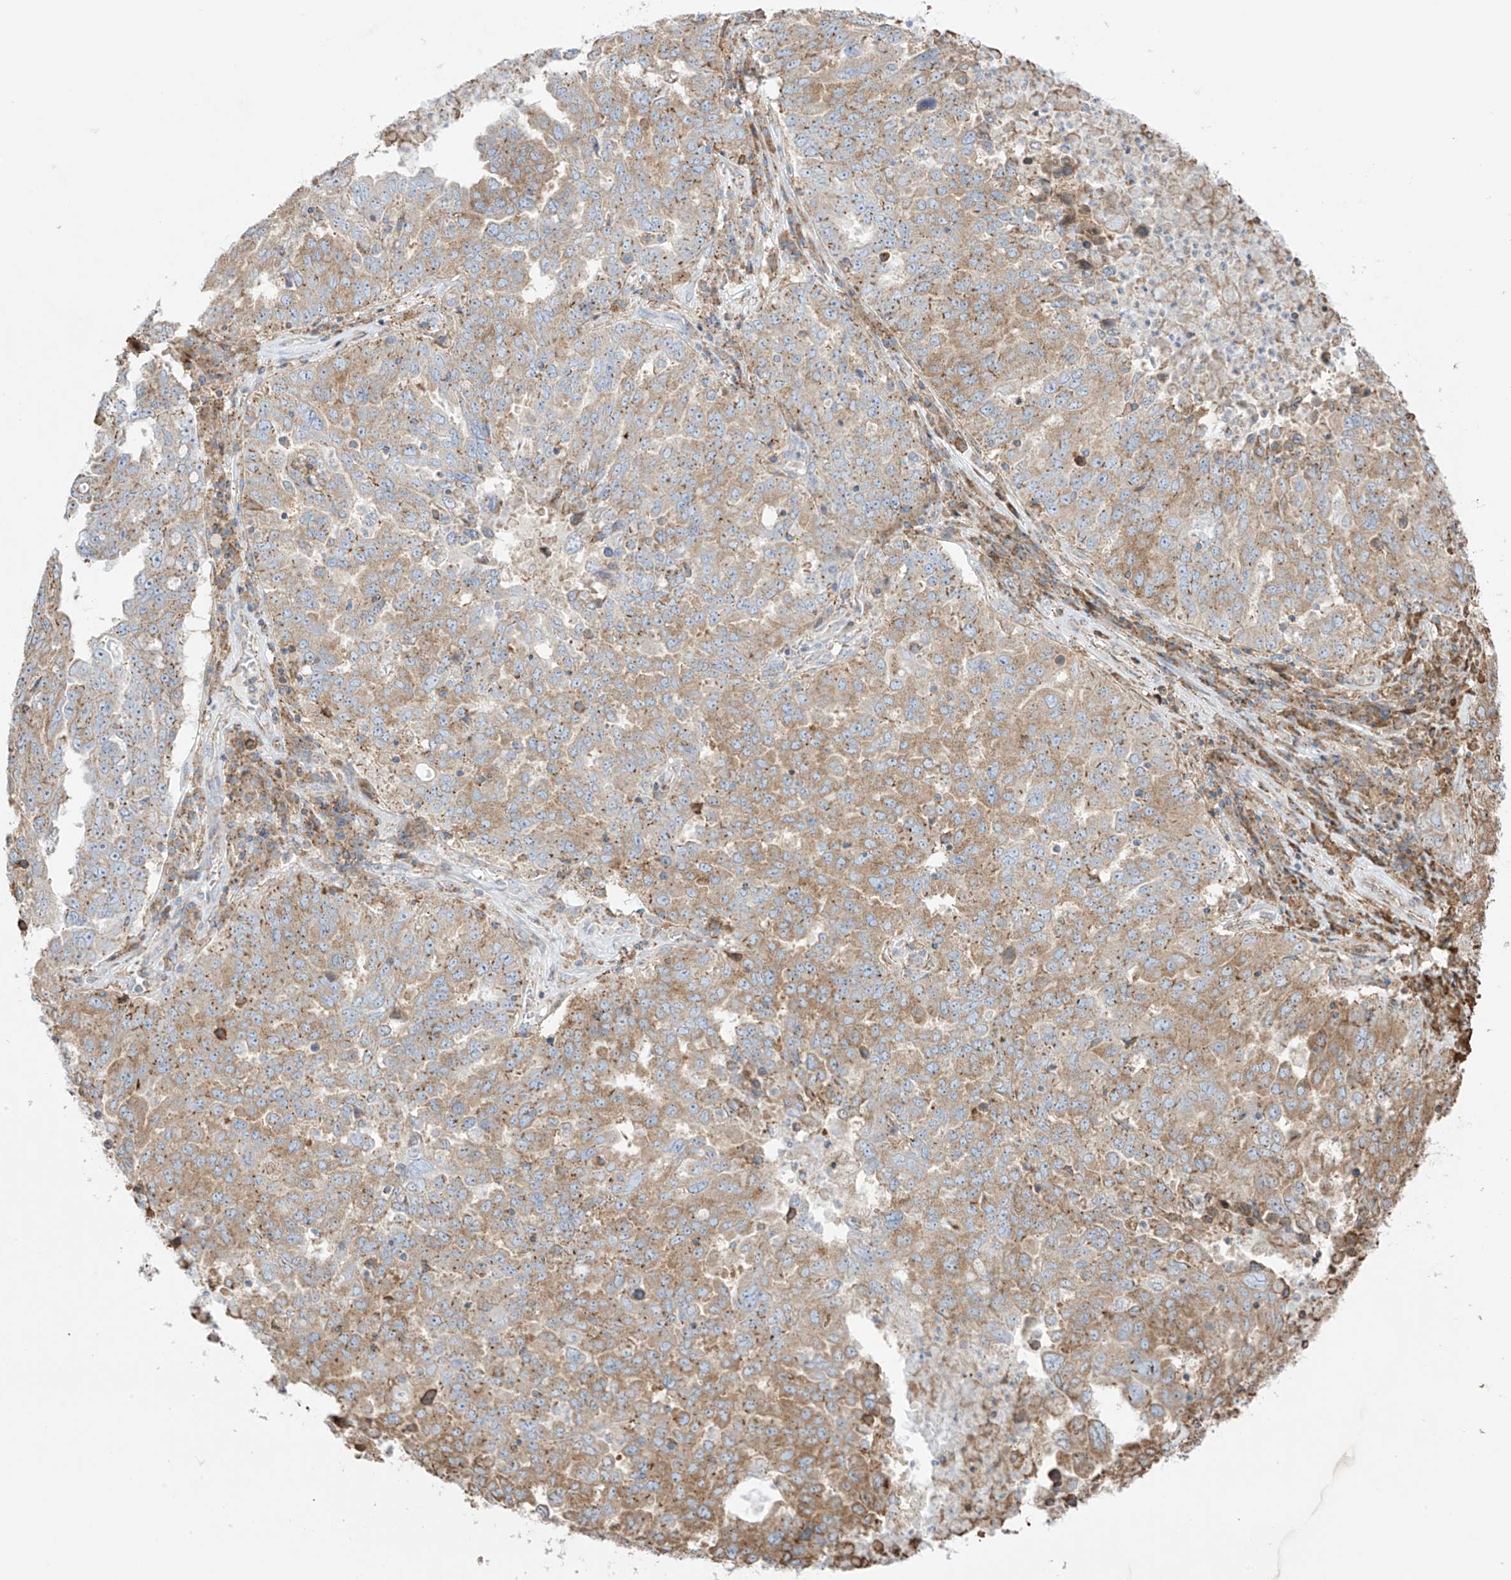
{"staining": {"intensity": "moderate", "quantity": ">75%", "location": "cytoplasmic/membranous"}, "tissue": "ovarian cancer", "cell_type": "Tumor cells", "image_type": "cancer", "snomed": [{"axis": "morphology", "description": "Carcinoma, endometroid"}, {"axis": "topography", "description": "Ovary"}], "caption": "Immunohistochemical staining of human endometroid carcinoma (ovarian) shows moderate cytoplasmic/membranous protein positivity in about >75% of tumor cells.", "gene": "XKR3", "patient": {"sex": "female", "age": 62}}